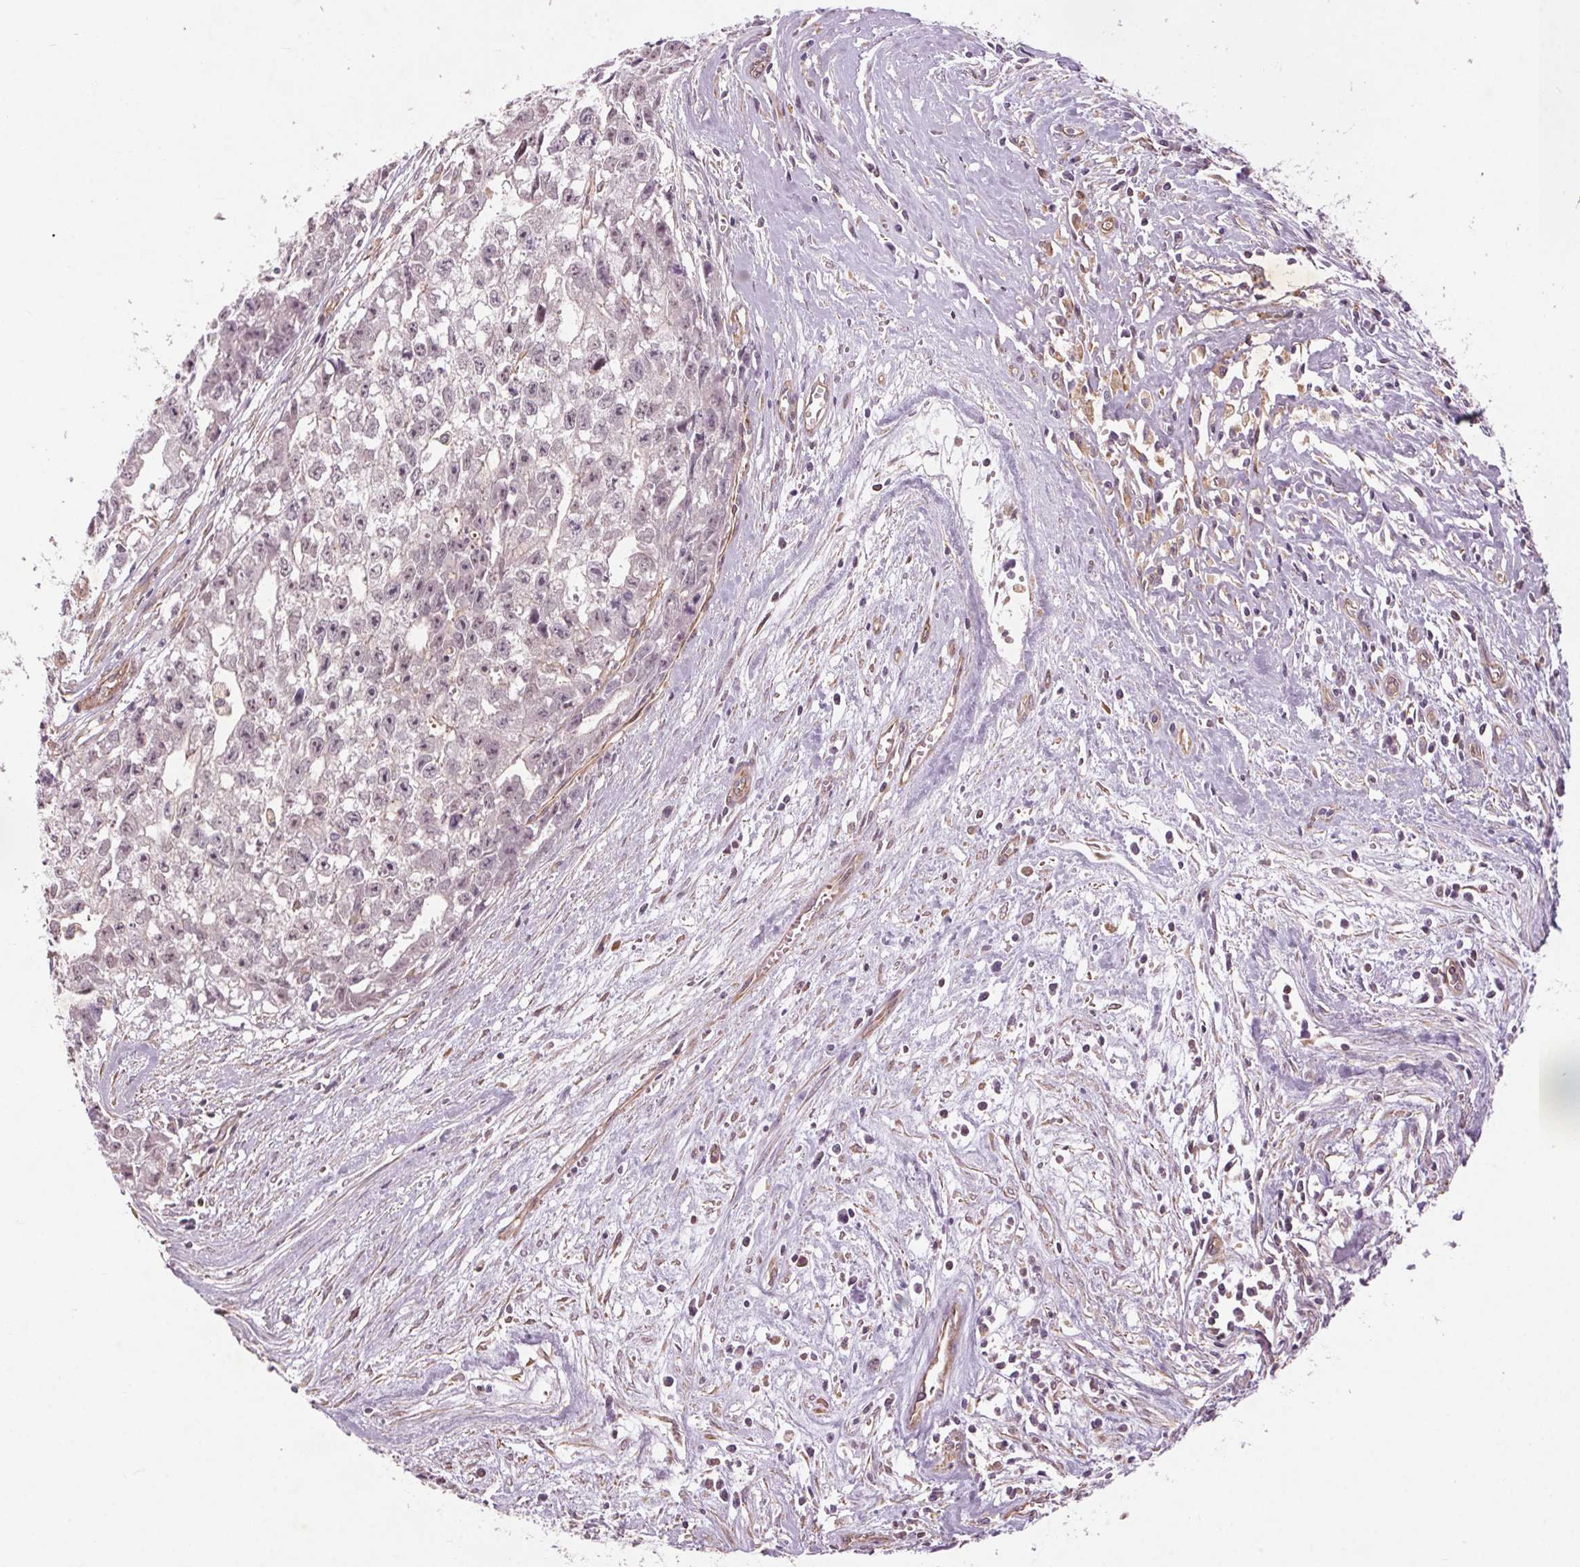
{"staining": {"intensity": "negative", "quantity": "none", "location": "none"}, "tissue": "testis cancer", "cell_type": "Tumor cells", "image_type": "cancer", "snomed": [{"axis": "morphology", "description": "Carcinoma, Embryonal, NOS"}, {"axis": "morphology", "description": "Teratoma, malignant, NOS"}, {"axis": "topography", "description": "Testis"}], "caption": "DAB (3,3'-diaminobenzidine) immunohistochemical staining of testis cancer (malignant teratoma) demonstrates no significant staining in tumor cells.", "gene": "CCSER1", "patient": {"sex": "male", "age": 24}}